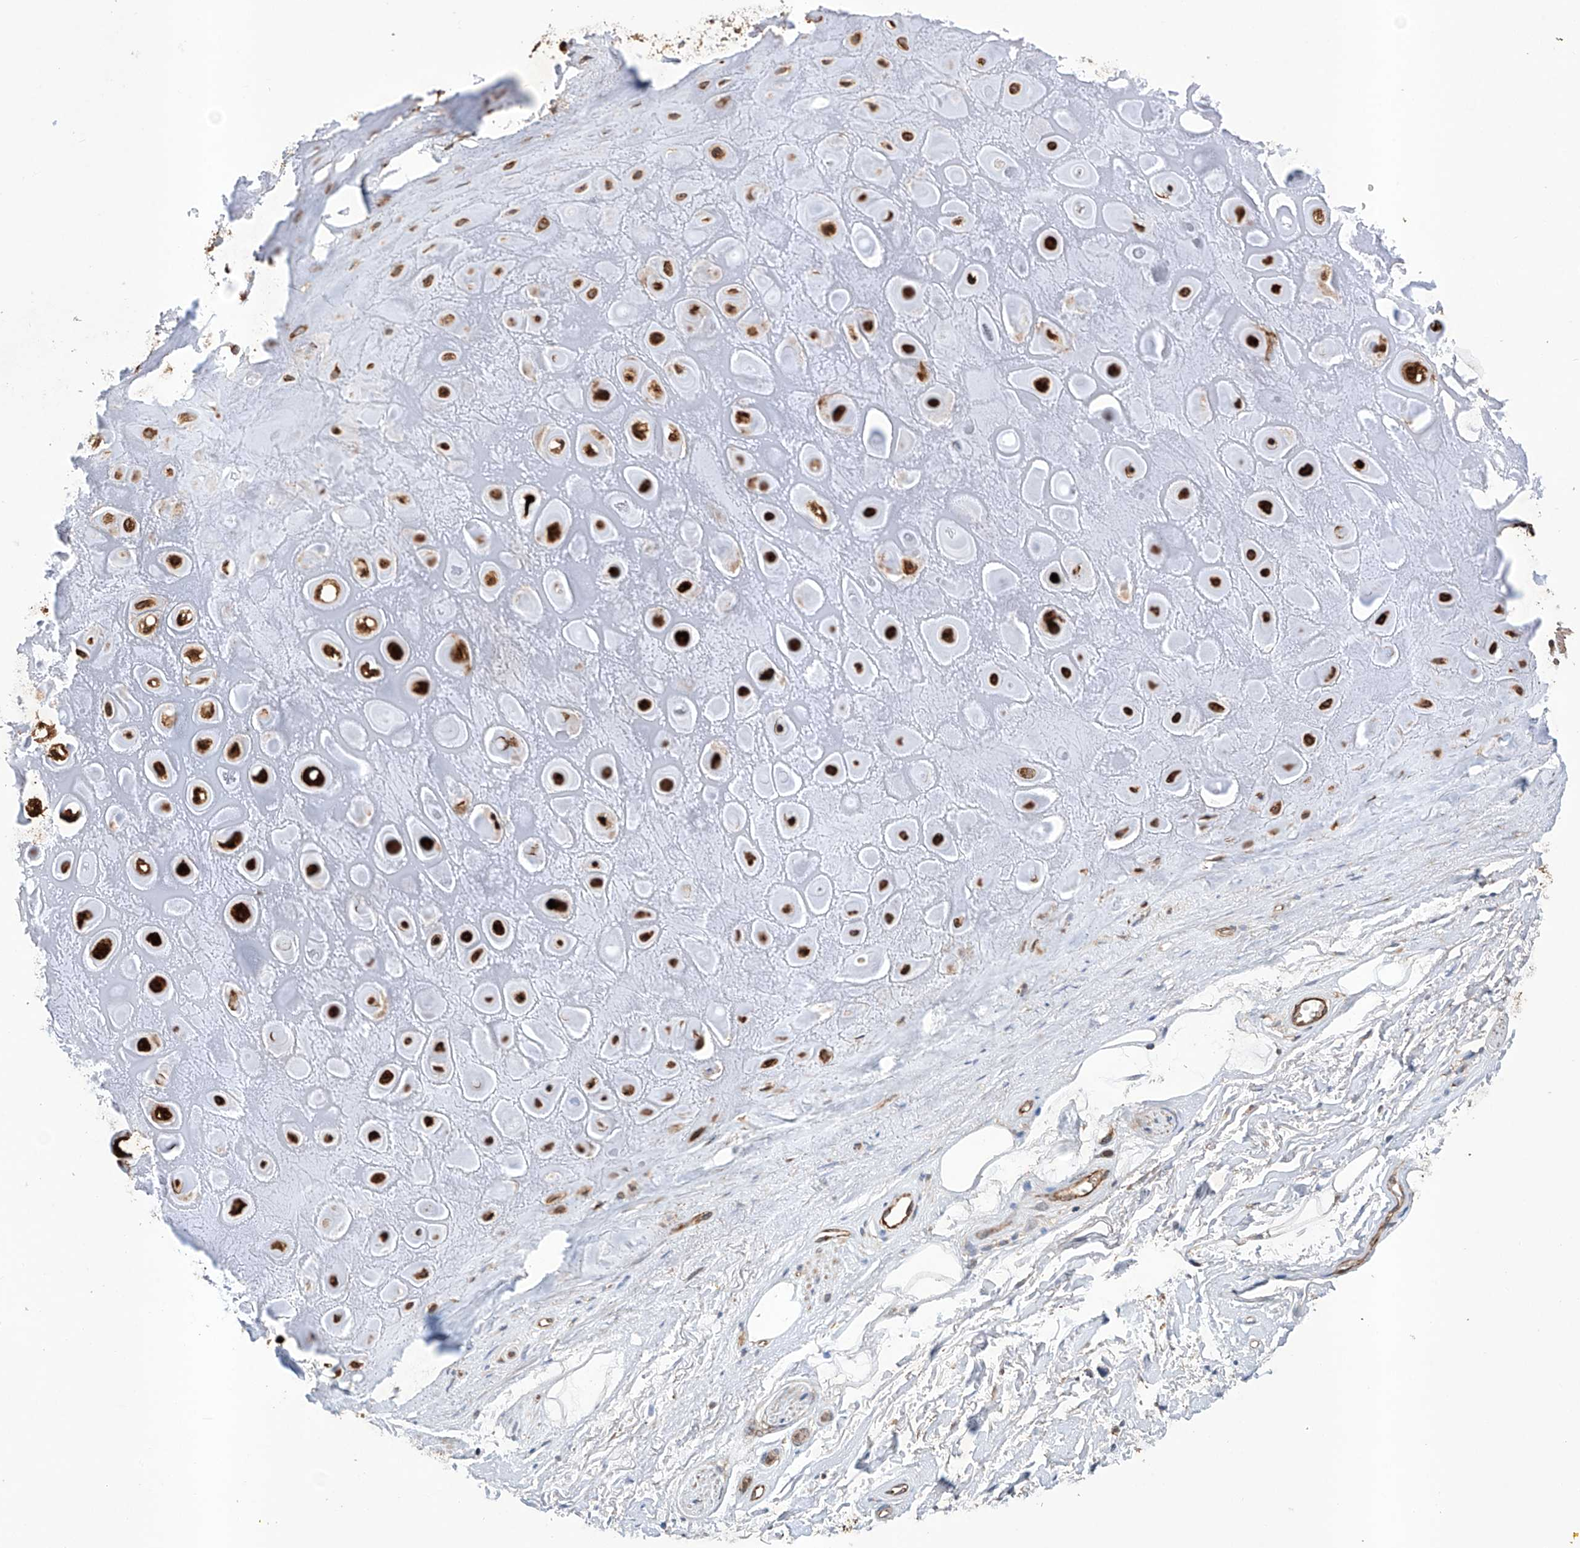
{"staining": {"intensity": "negative", "quantity": "none", "location": "none"}, "tissue": "adipose tissue", "cell_type": "Adipocytes", "image_type": "normal", "snomed": [{"axis": "morphology", "description": "Normal tissue, NOS"}, {"axis": "morphology", "description": "Basal cell carcinoma"}, {"axis": "topography", "description": "Skin"}], "caption": "IHC of benign adipose tissue demonstrates no positivity in adipocytes.", "gene": "TIMM23", "patient": {"sex": "female", "age": 89}}